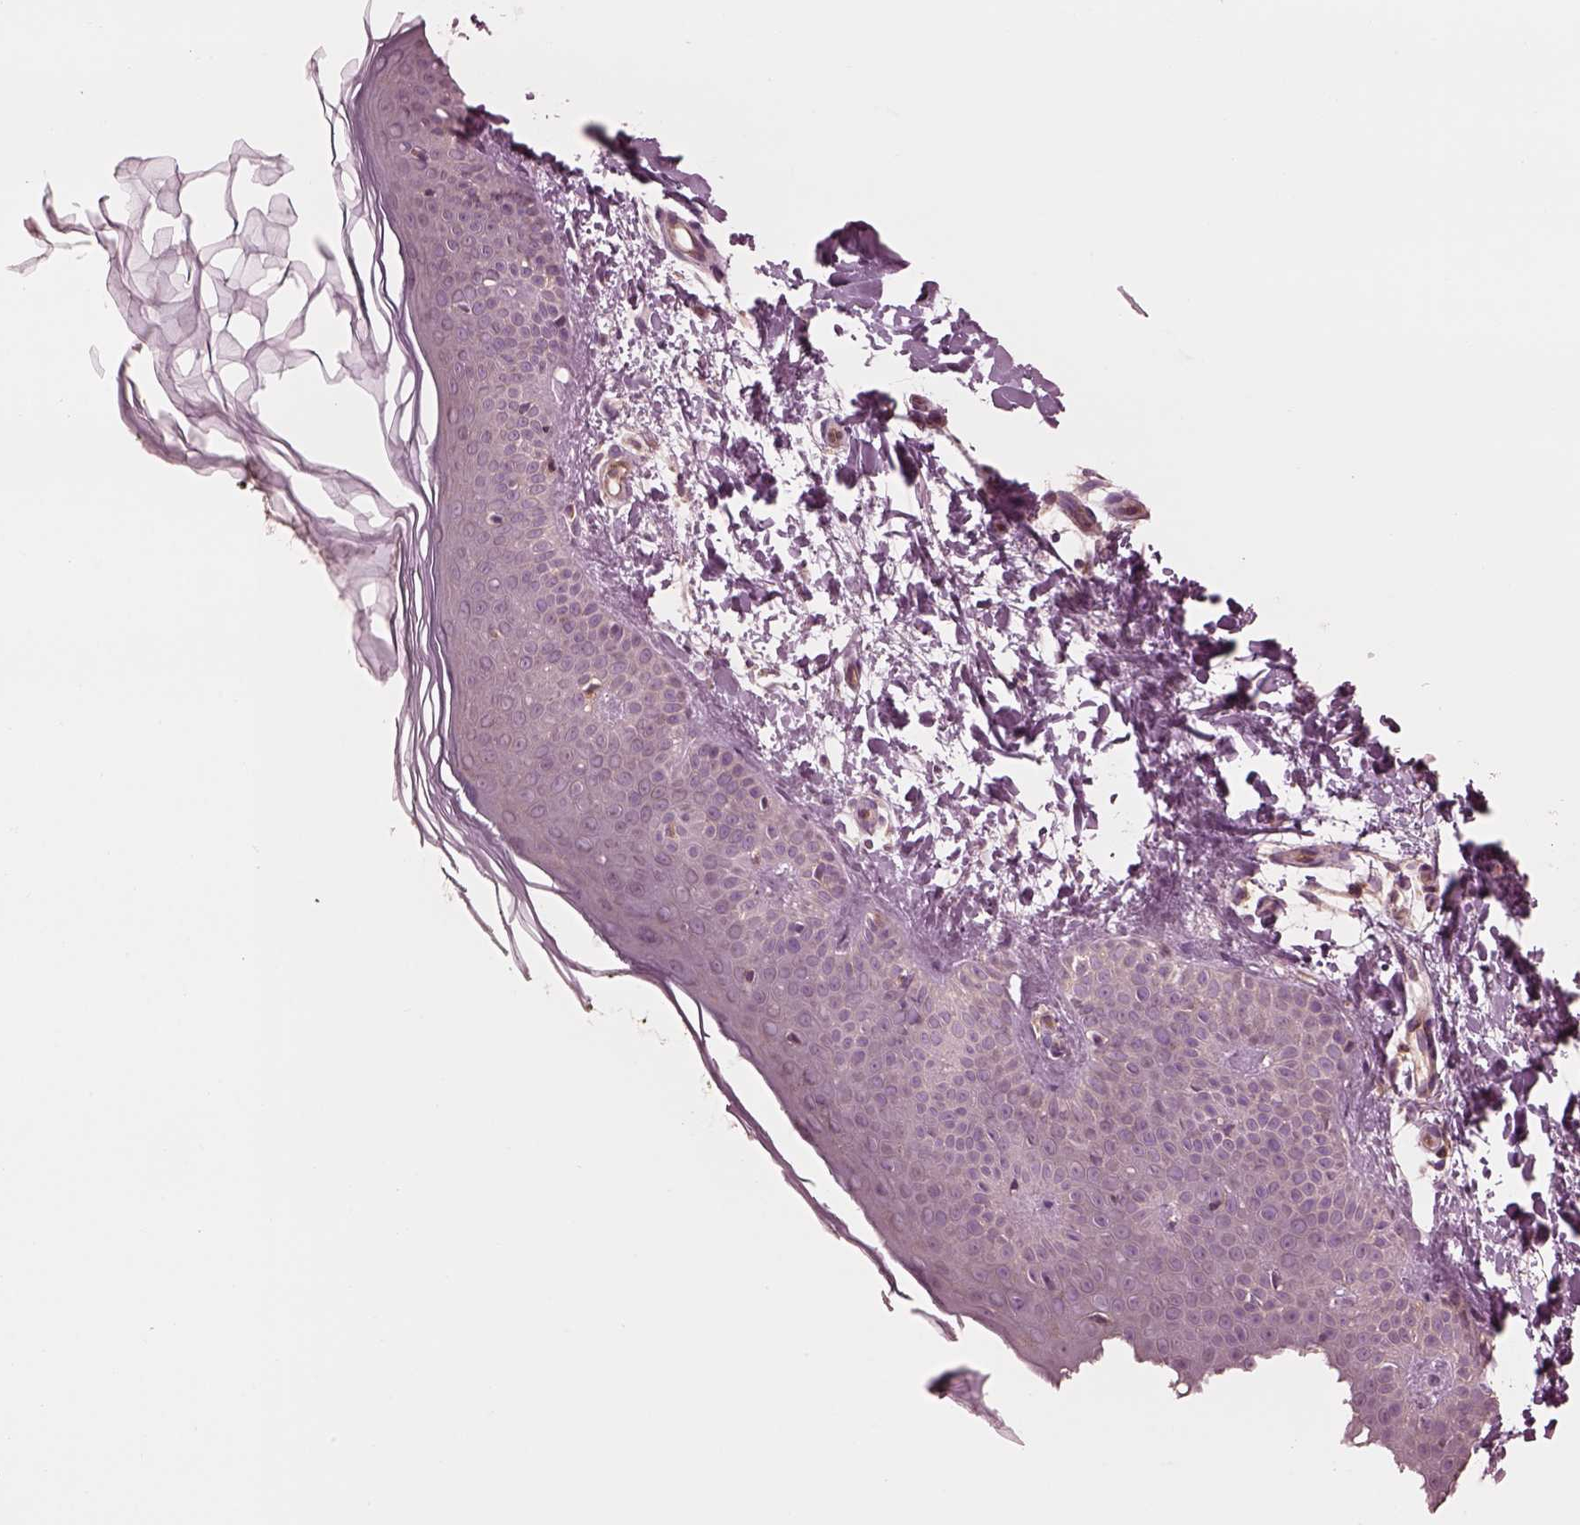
{"staining": {"intensity": "weak", "quantity": ">75%", "location": "cytoplasmic/membranous"}, "tissue": "skin", "cell_type": "Fibroblasts", "image_type": "normal", "snomed": [{"axis": "morphology", "description": "Normal tissue, NOS"}, {"axis": "topography", "description": "Skin"}], "caption": "Weak cytoplasmic/membranous staining is seen in about >75% of fibroblasts in unremarkable skin.", "gene": "STK33", "patient": {"sex": "female", "age": 62}}